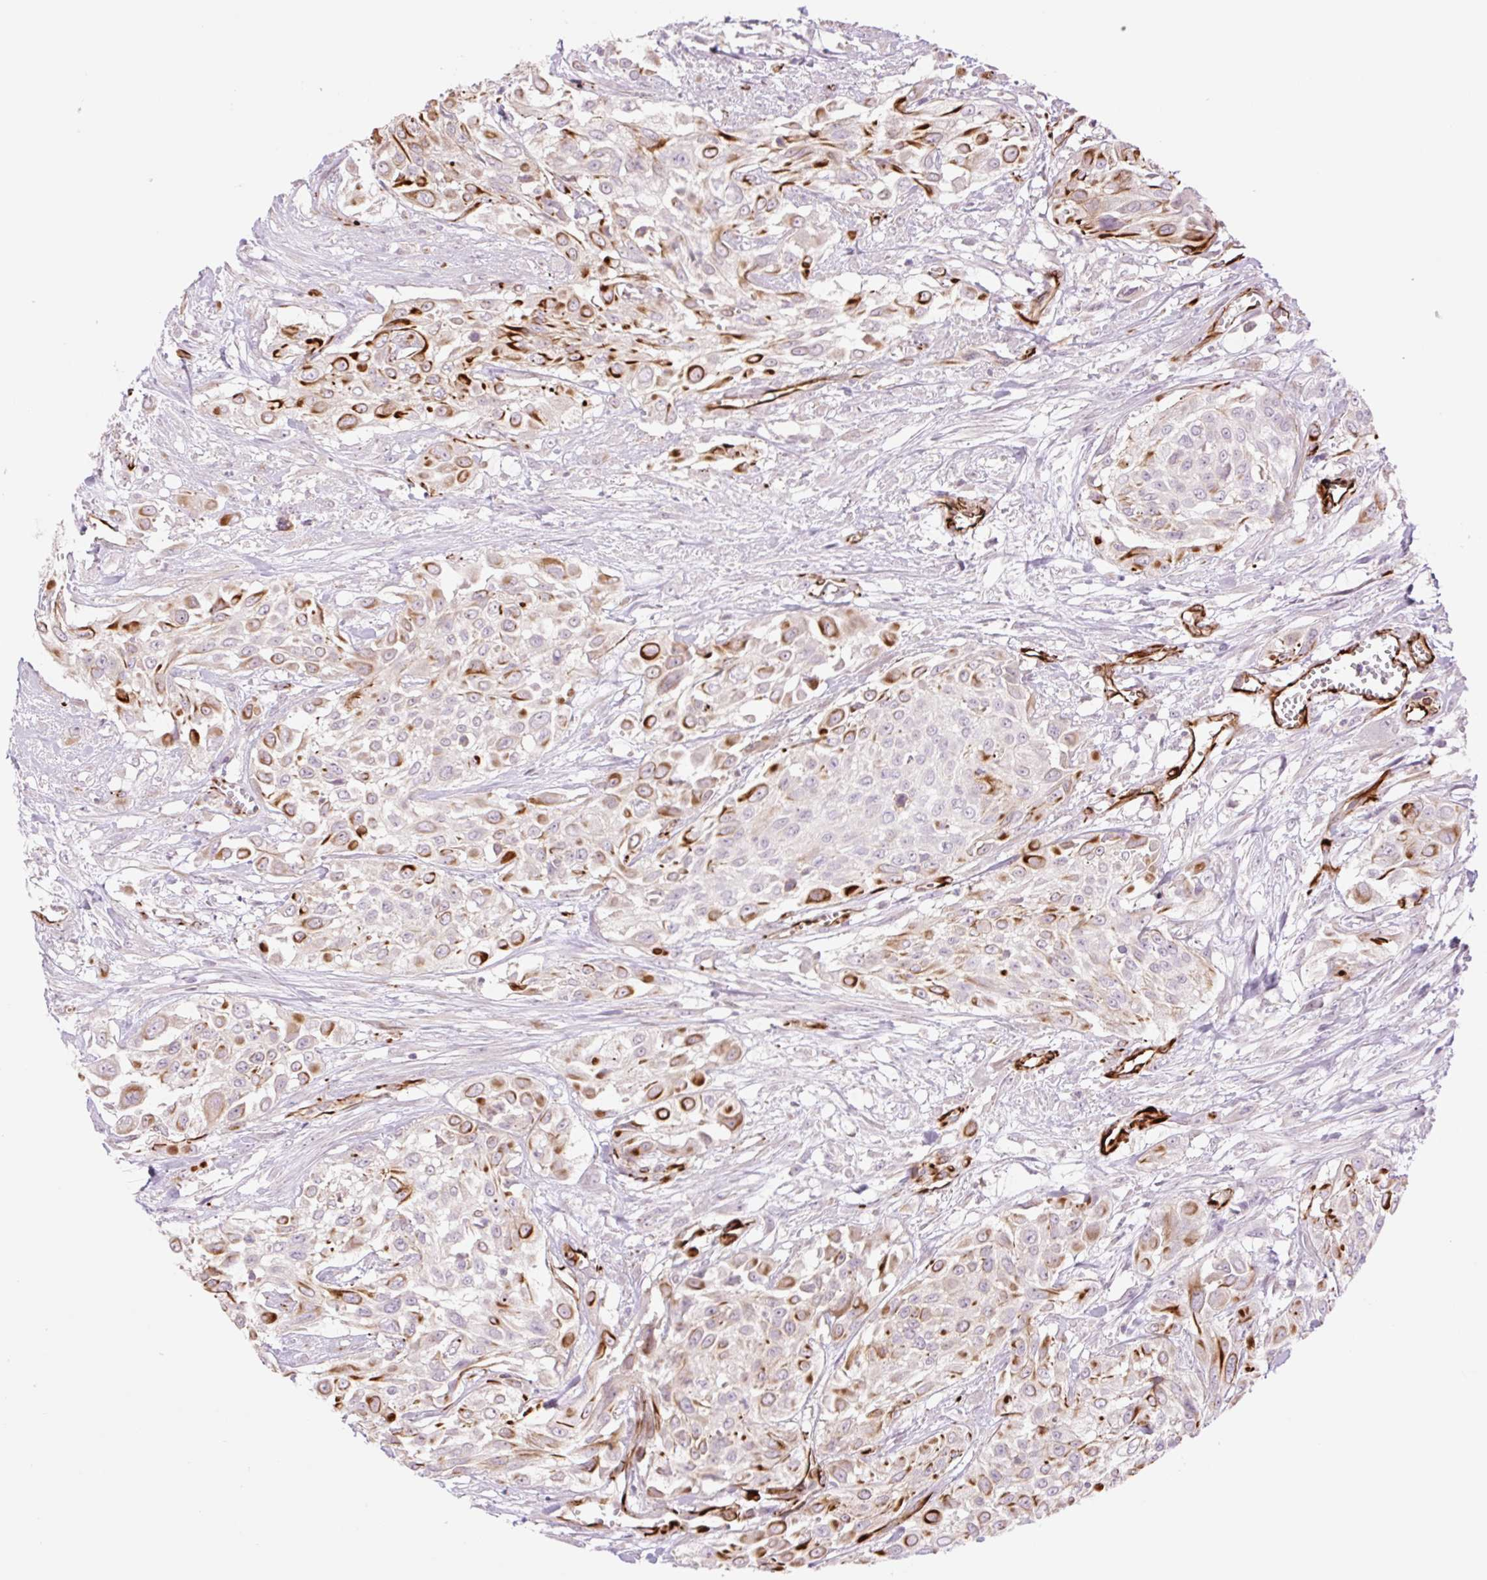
{"staining": {"intensity": "strong", "quantity": "<25%", "location": "cytoplasmic/membranous"}, "tissue": "urothelial cancer", "cell_type": "Tumor cells", "image_type": "cancer", "snomed": [{"axis": "morphology", "description": "Urothelial carcinoma, High grade"}, {"axis": "topography", "description": "Urinary bladder"}], "caption": "A micrograph showing strong cytoplasmic/membranous positivity in approximately <25% of tumor cells in urothelial cancer, as visualized by brown immunohistochemical staining.", "gene": "ZFYVE21", "patient": {"sex": "male", "age": 57}}